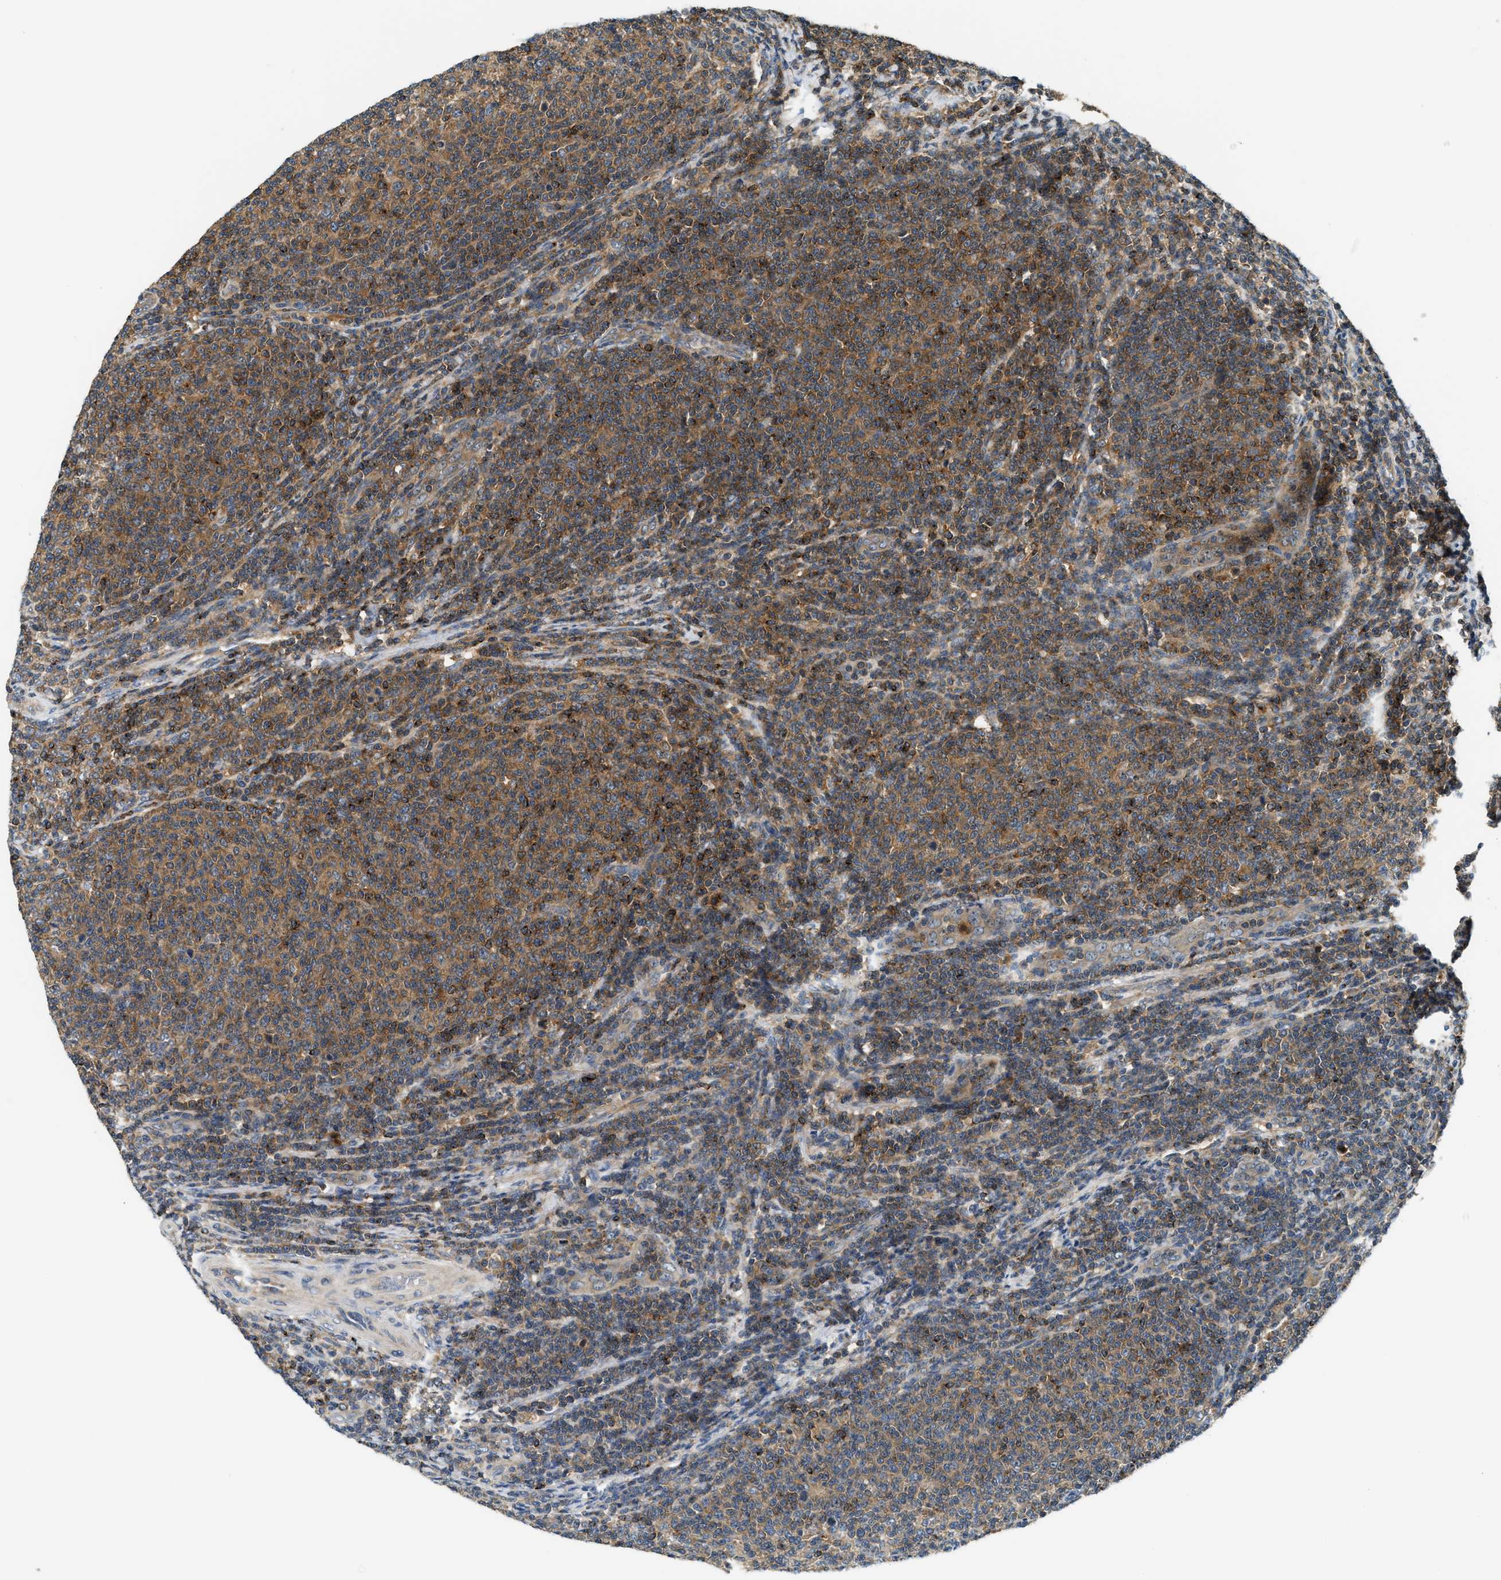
{"staining": {"intensity": "moderate", "quantity": ">75%", "location": "cytoplasmic/membranous"}, "tissue": "lymphoma", "cell_type": "Tumor cells", "image_type": "cancer", "snomed": [{"axis": "morphology", "description": "Malignant lymphoma, non-Hodgkin's type, Low grade"}, {"axis": "topography", "description": "Lymph node"}], "caption": "Low-grade malignant lymphoma, non-Hodgkin's type tissue reveals moderate cytoplasmic/membranous staining in about >75% of tumor cells", "gene": "SNX5", "patient": {"sex": "male", "age": 66}}